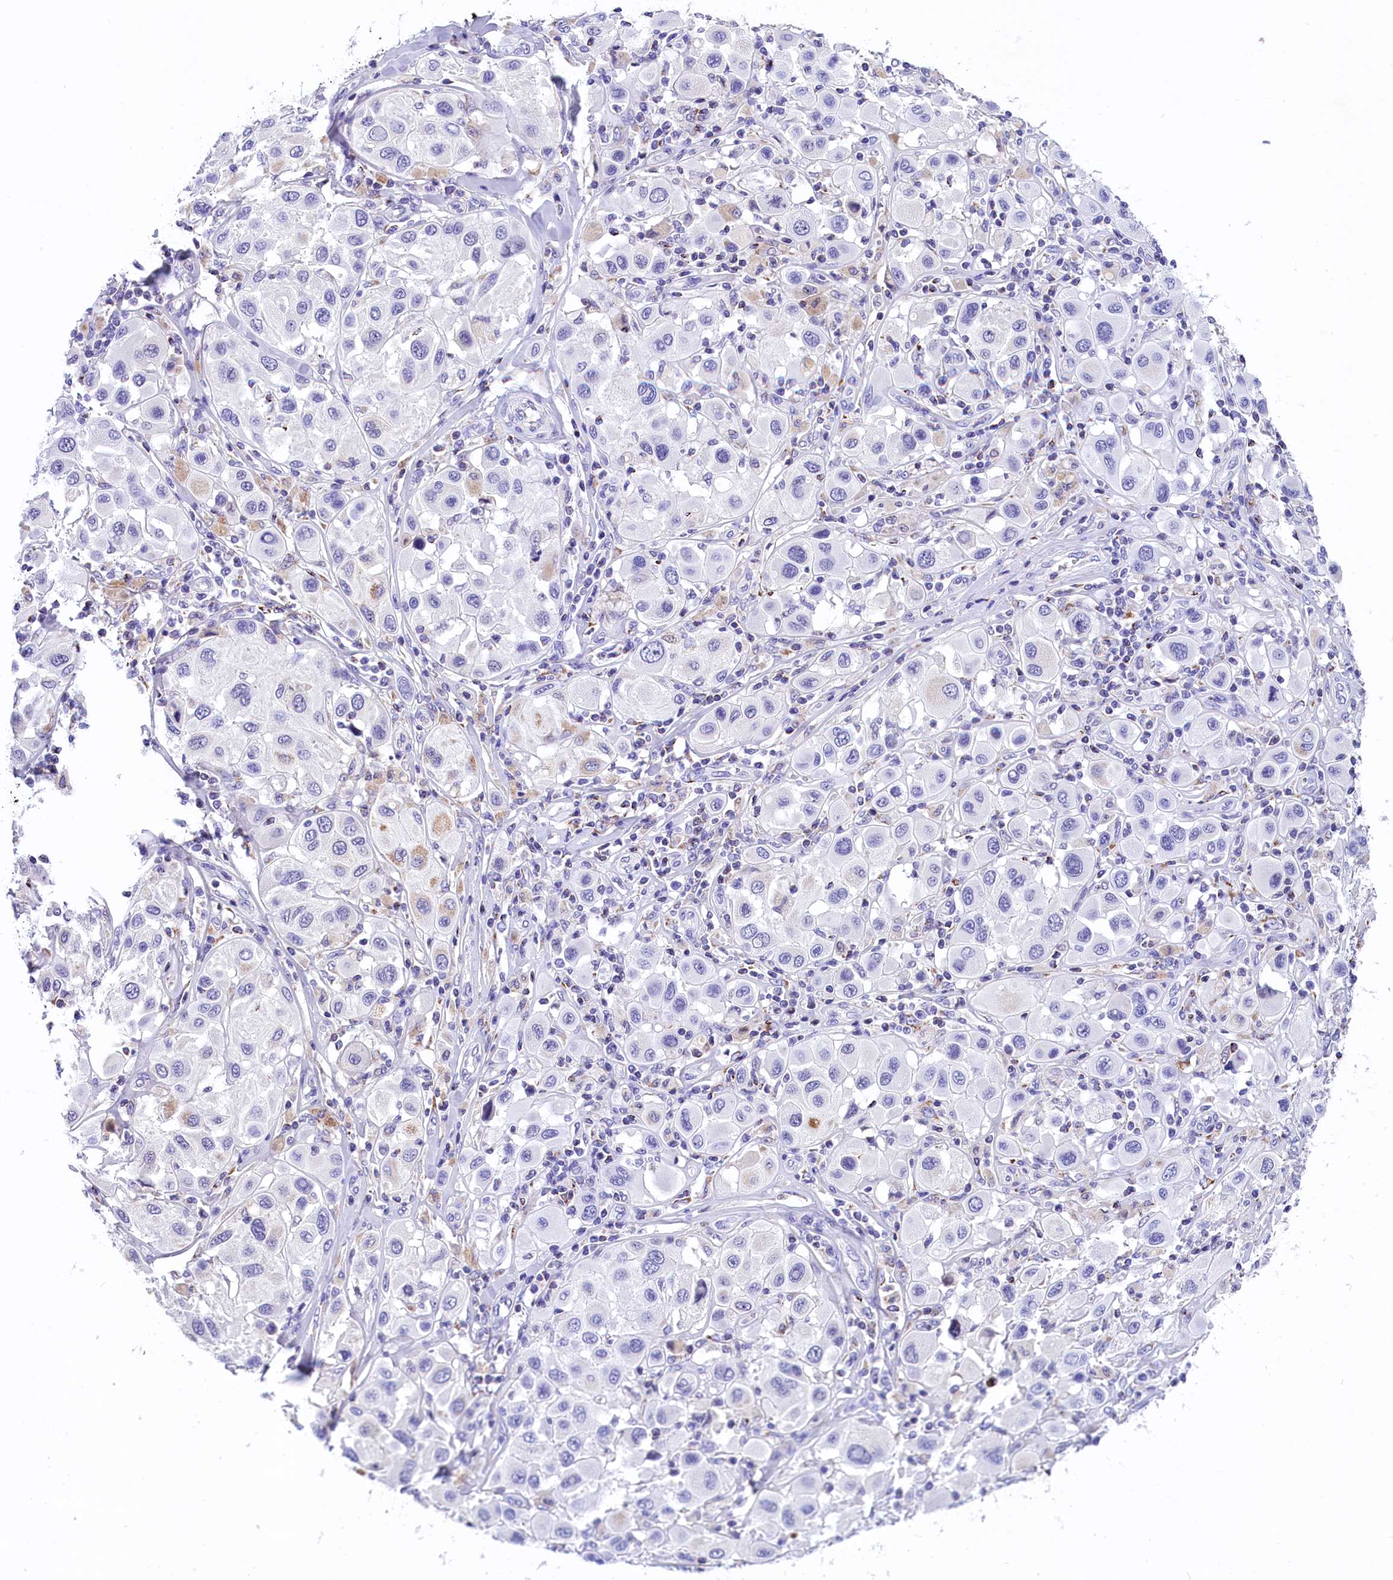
{"staining": {"intensity": "negative", "quantity": "none", "location": "none"}, "tissue": "melanoma", "cell_type": "Tumor cells", "image_type": "cancer", "snomed": [{"axis": "morphology", "description": "Malignant melanoma, Metastatic site"}, {"axis": "topography", "description": "Skin"}], "caption": "Immunohistochemistry (IHC) photomicrograph of neoplastic tissue: melanoma stained with DAB displays no significant protein staining in tumor cells. The staining was performed using DAB (3,3'-diaminobenzidine) to visualize the protein expression in brown, while the nuclei were stained in blue with hematoxylin (Magnification: 20x).", "gene": "ABAT", "patient": {"sex": "male", "age": 41}}